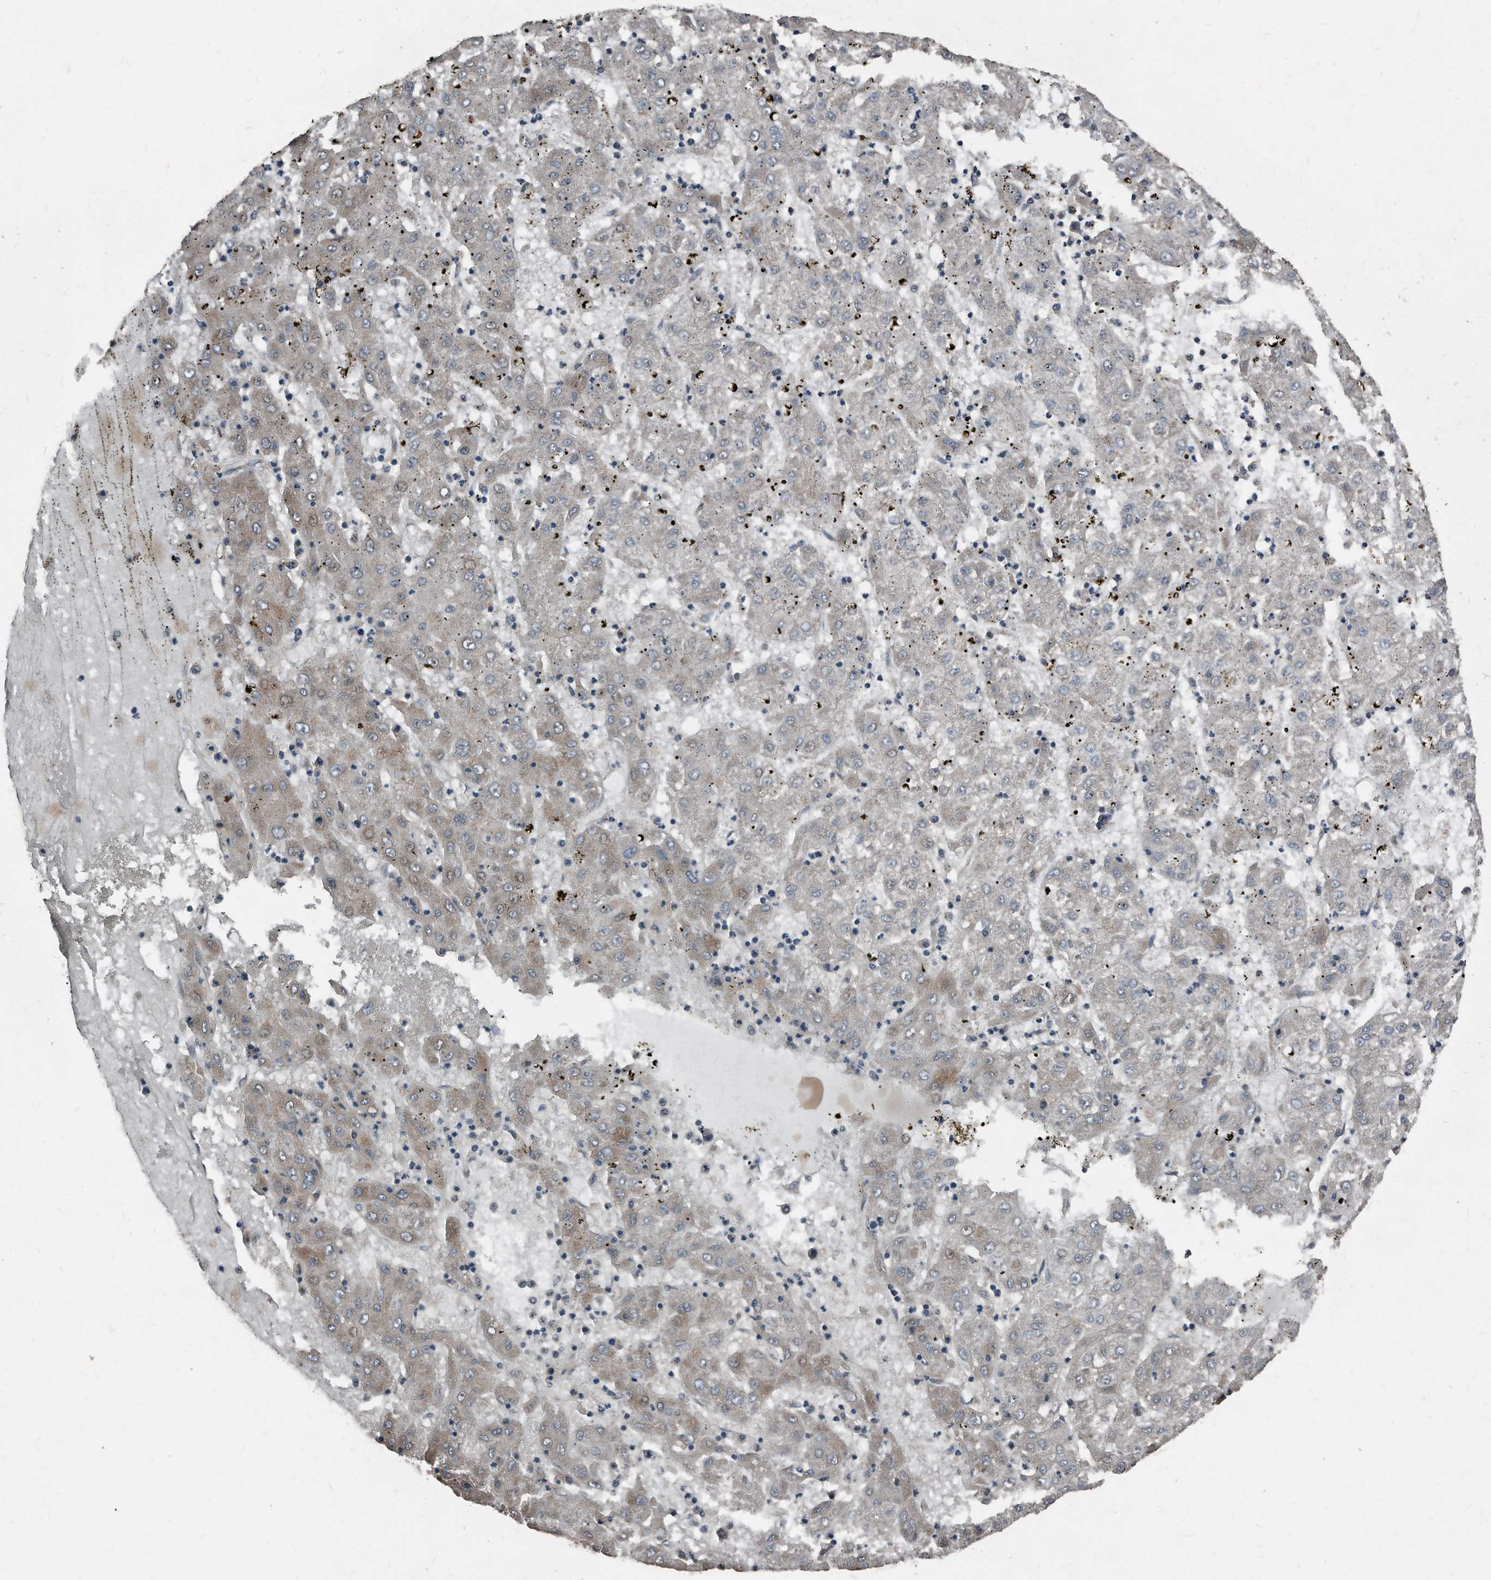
{"staining": {"intensity": "weak", "quantity": "<25%", "location": "cytoplasmic/membranous"}, "tissue": "liver cancer", "cell_type": "Tumor cells", "image_type": "cancer", "snomed": [{"axis": "morphology", "description": "Carcinoma, Hepatocellular, NOS"}, {"axis": "topography", "description": "Liver"}], "caption": "This is a histopathology image of immunohistochemistry (IHC) staining of hepatocellular carcinoma (liver), which shows no expression in tumor cells. (Stains: DAB immunohistochemistry (IHC) with hematoxylin counter stain, Microscopy: brightfield microscopy at high magnification).", "gene": "ANKRD10", "patient": {"sex": "male", "age": 72}}